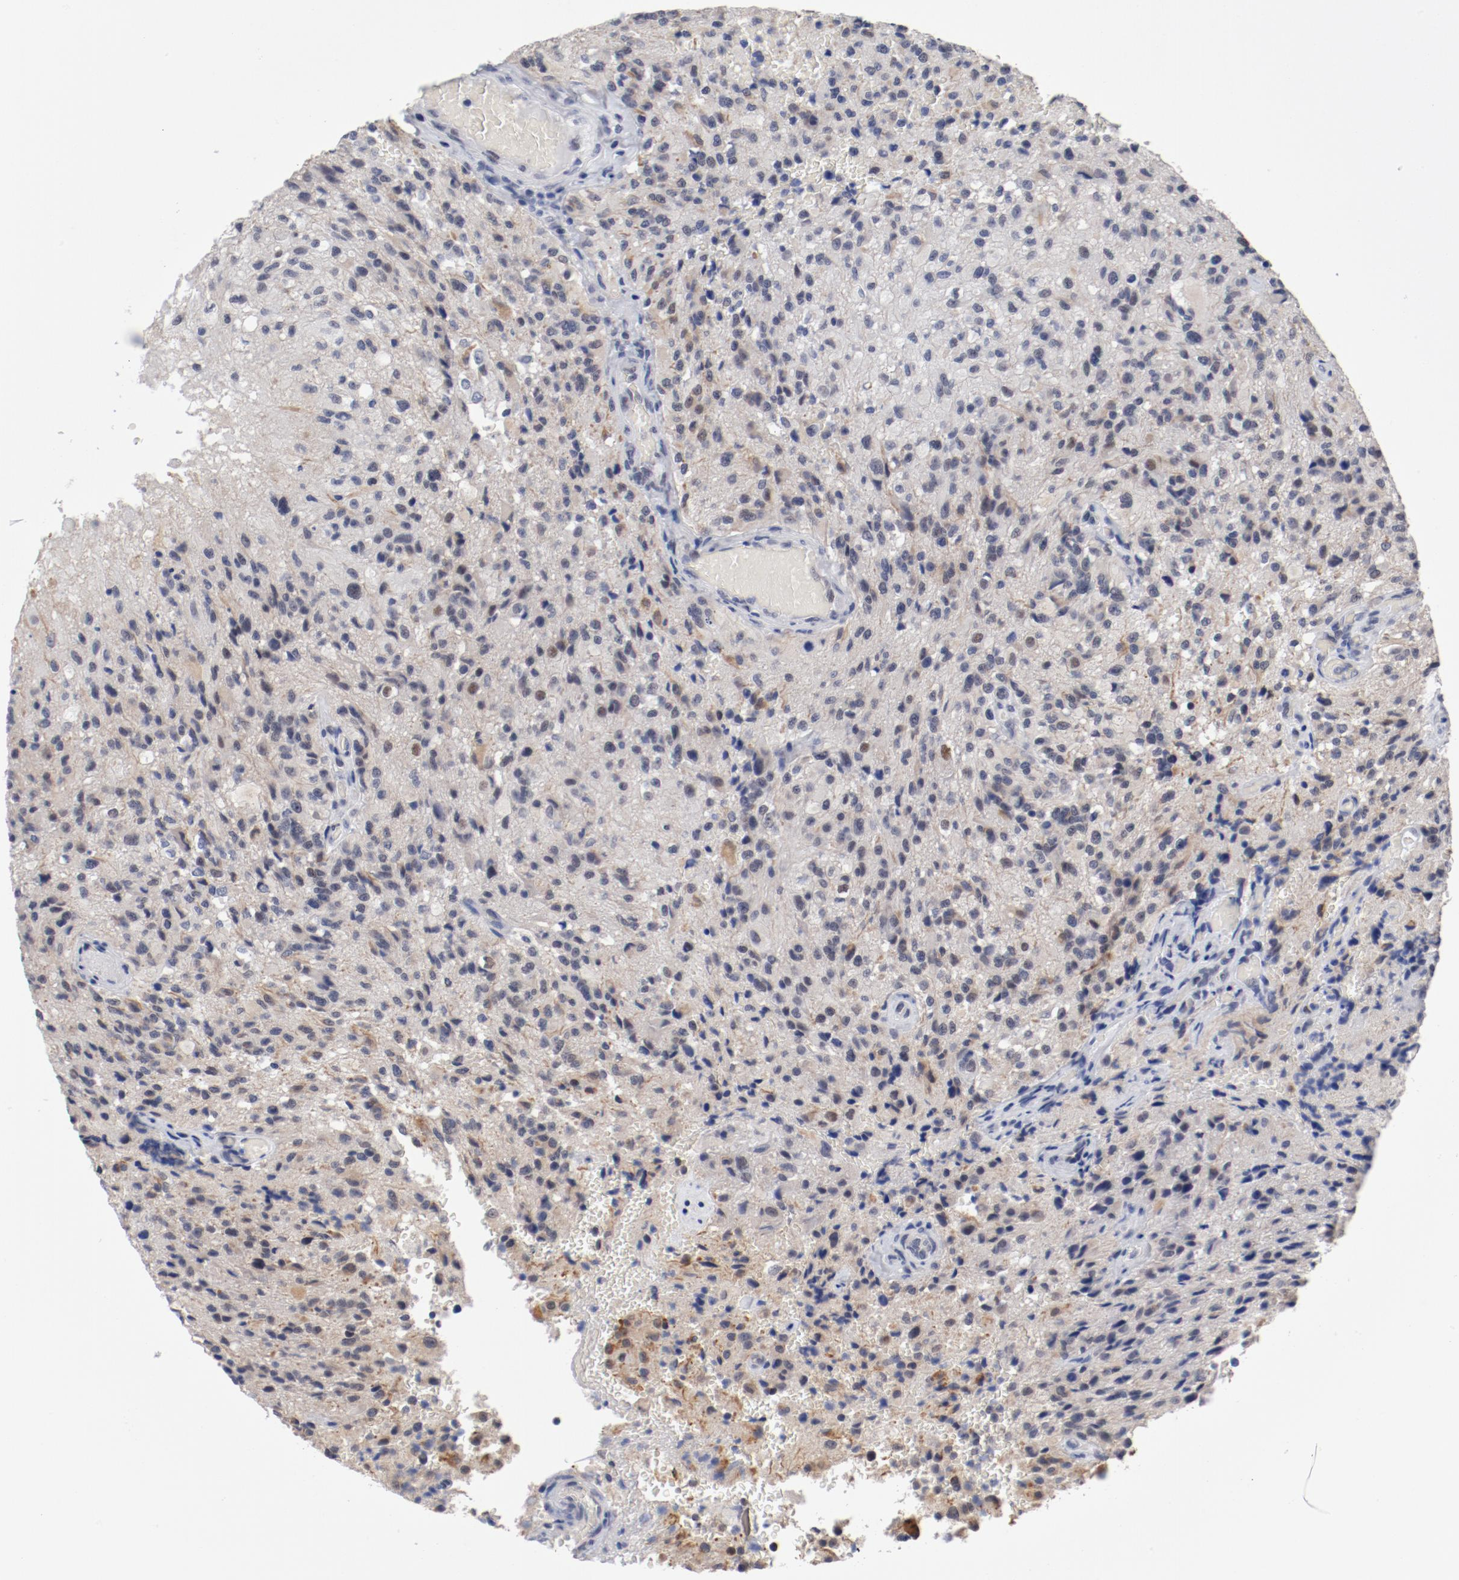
{"staining": {"intensity": "weak", "quantity": "<25%", "location": "nuclear"}, "tissue": "glioma", "cell_type": "Tumor cells", "image_type": "cancer", "snomed": [{"axis": "morphology", "description": "Normal tissue, NOS"}, {"axis": "morphology", "description": "Glioma, malignant, High grade"}, {"axis": "topography", "description": "Cerebral cortex"}], "caption": "A high-resolution photomicrograph shows immunohistochemistry staining of glioma, which displays no significant positivity in tumor cells.", "gene": "ANKLE2", "patient": {"sex": "male", "age": 56}}